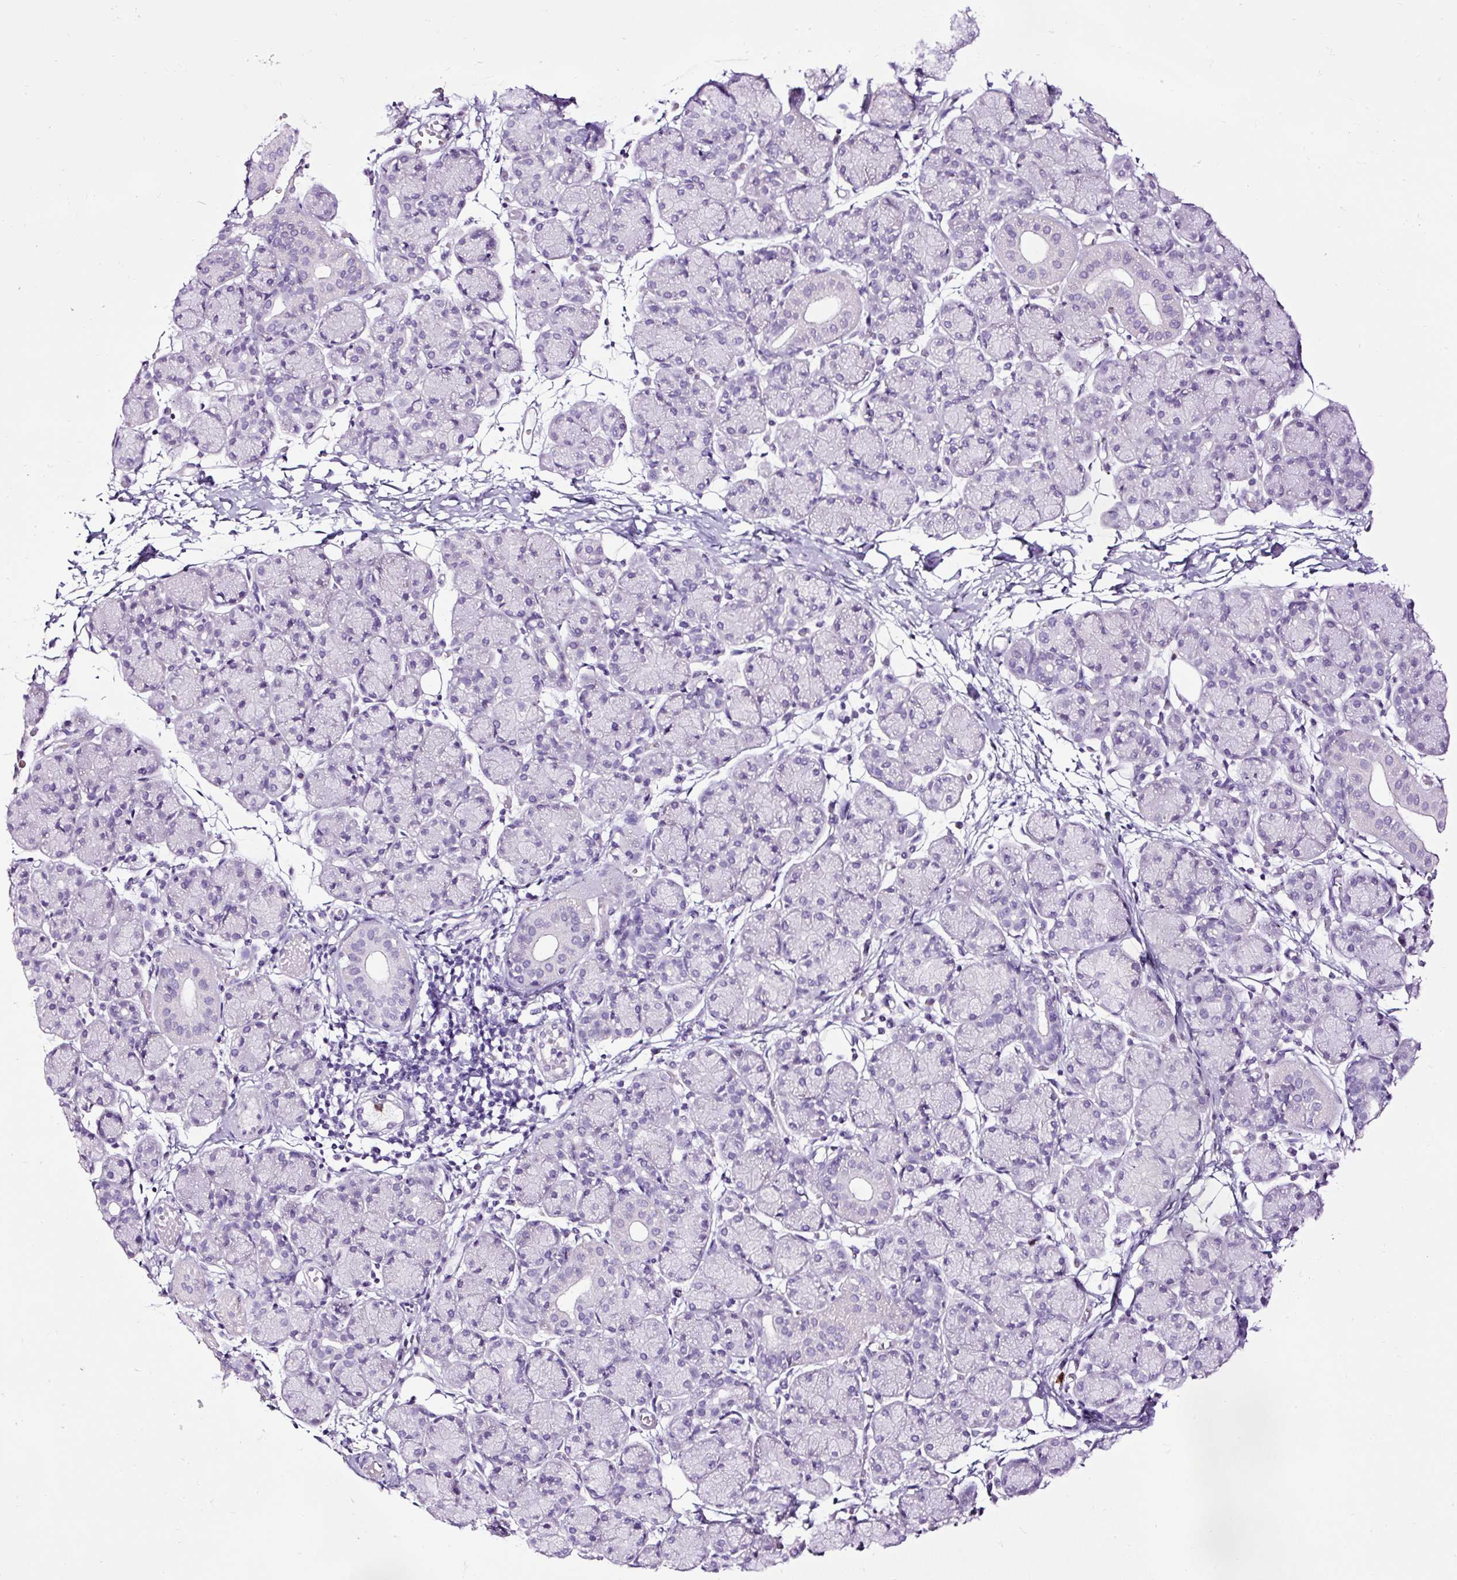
{"staining": {"intensity": "negative", "quantity": "none", "location": "none"}, "tissue": "salivary gland", "cell_type": "Glandular cells", "image_type": "normal", "snomed": [{"axis": "morphology", "description": "Normal tissue, NOS"}, {"axis": "morphology", "description": "Inflammation, NOS"}, {"axis": "topography", "description": "Lymph node"}, {"axis": "topography", "description": "Salivary gland"}], "caption": "This micrograph is of unremarkable salivary gland stained with immunohistochemistry to label a protein in brown with the nuclei are counter-stained blue. There is no positivity in glandular cells.", "gene": "SLC7A8", "patient": {"sex": "male", "age": 3}}